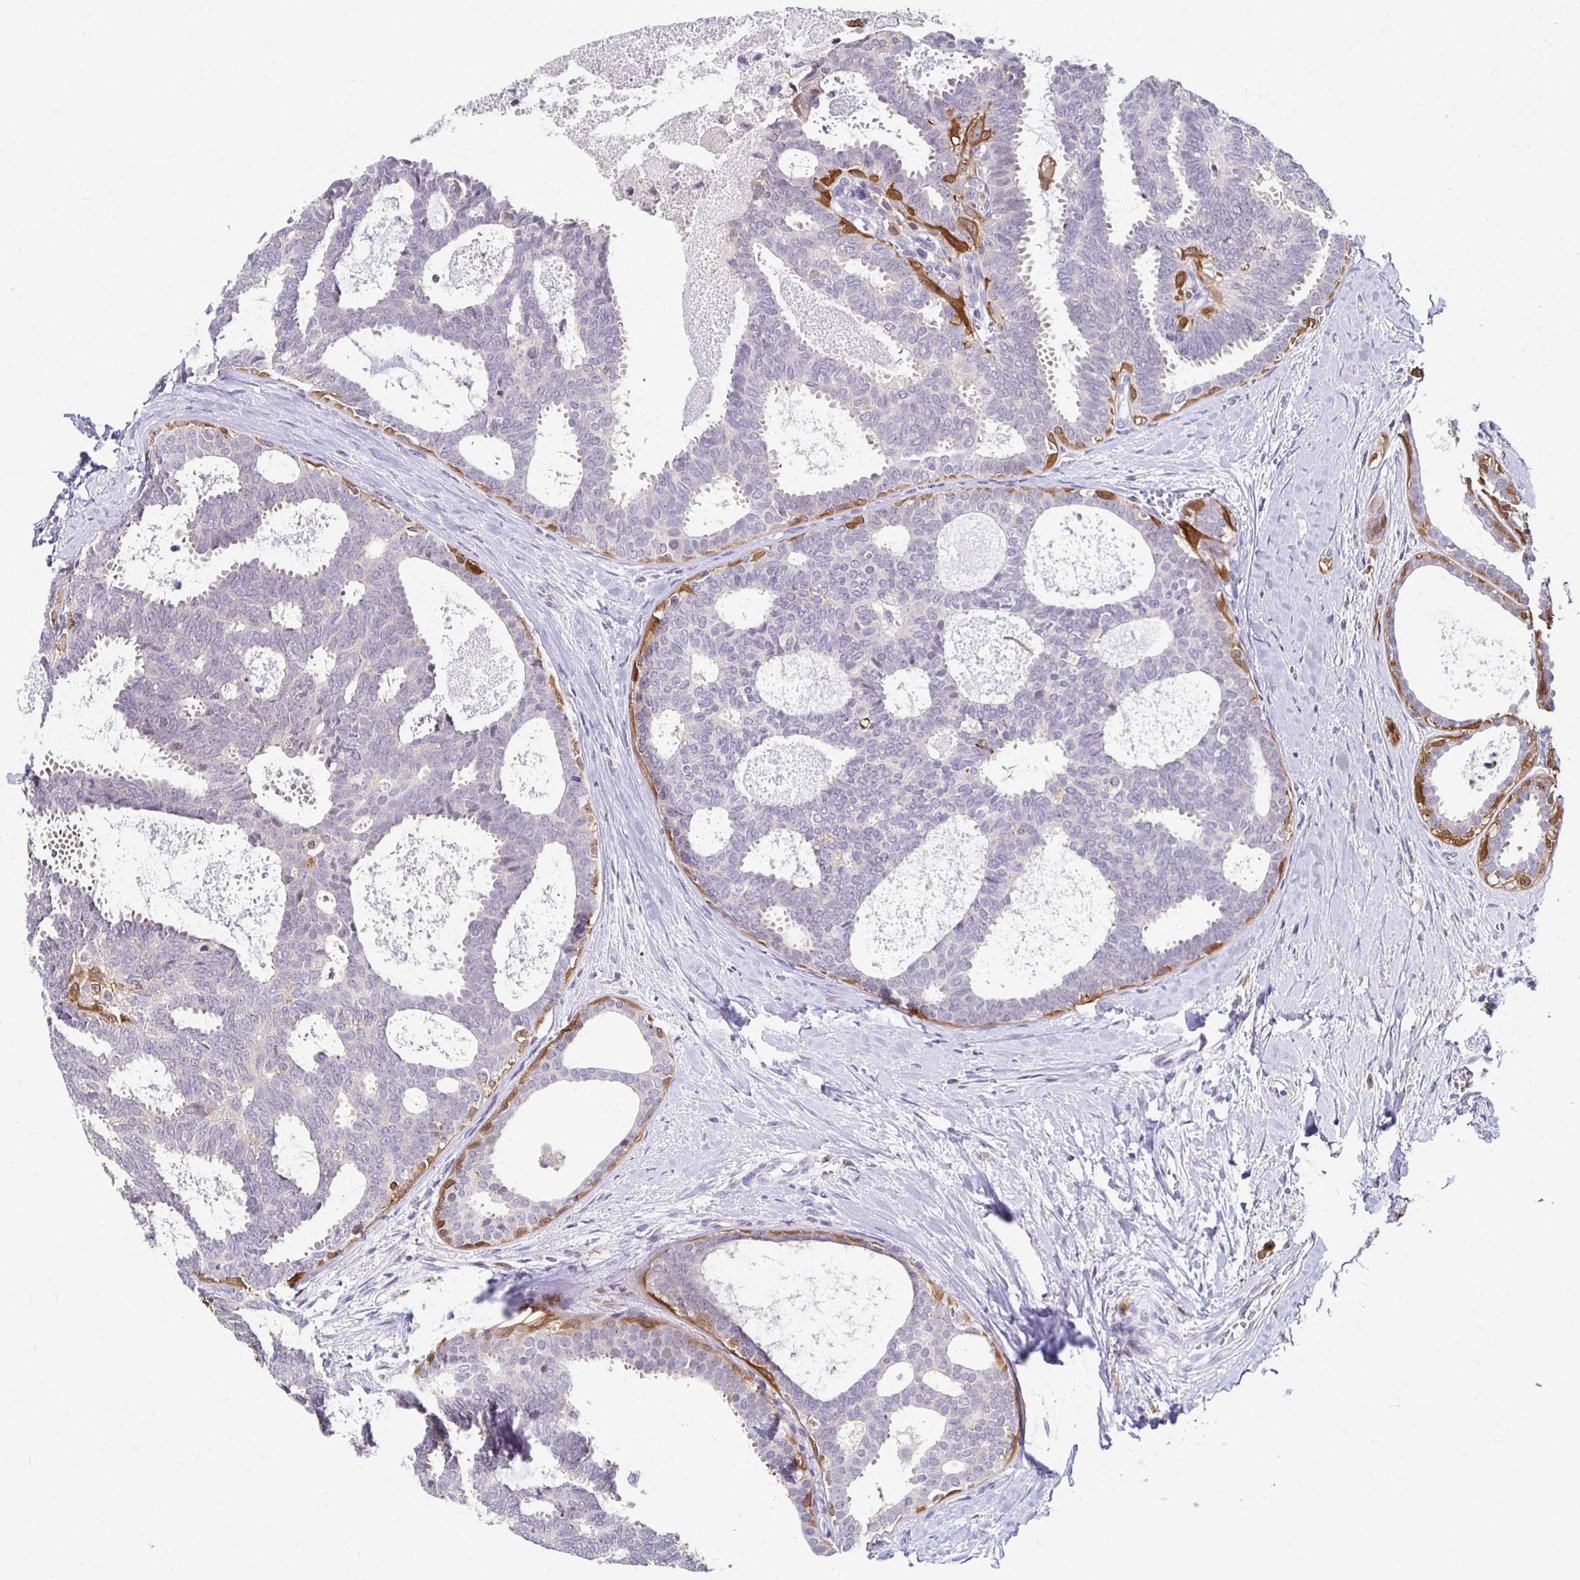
{"staining": {"intensity": "negative", "quantity": "none", "location": "none"}, "tissue": "breast cancer", "cell_type": "Tumor cells", "image_type": "cancer", "snomed": [{"axis": "morphology", "description": "Intraductal carcinoma, in situ"}, {"axis": "morphology", "description": "Duct carcinoma"}, {"axis": "morphology", "description": "Lobular carcinoma, in situ"}, {"axis": "topography", "description": "Breast"}], "caption": "Immunohistochemistry histopathology image of neoplastic tissue: human breast cancer stained with DAB (3,3'-diaminobenzidine) displays no significant protein staining in tumor cells.", "gene": "PADI2", "patient": {"sex": "female", "age": 44}}